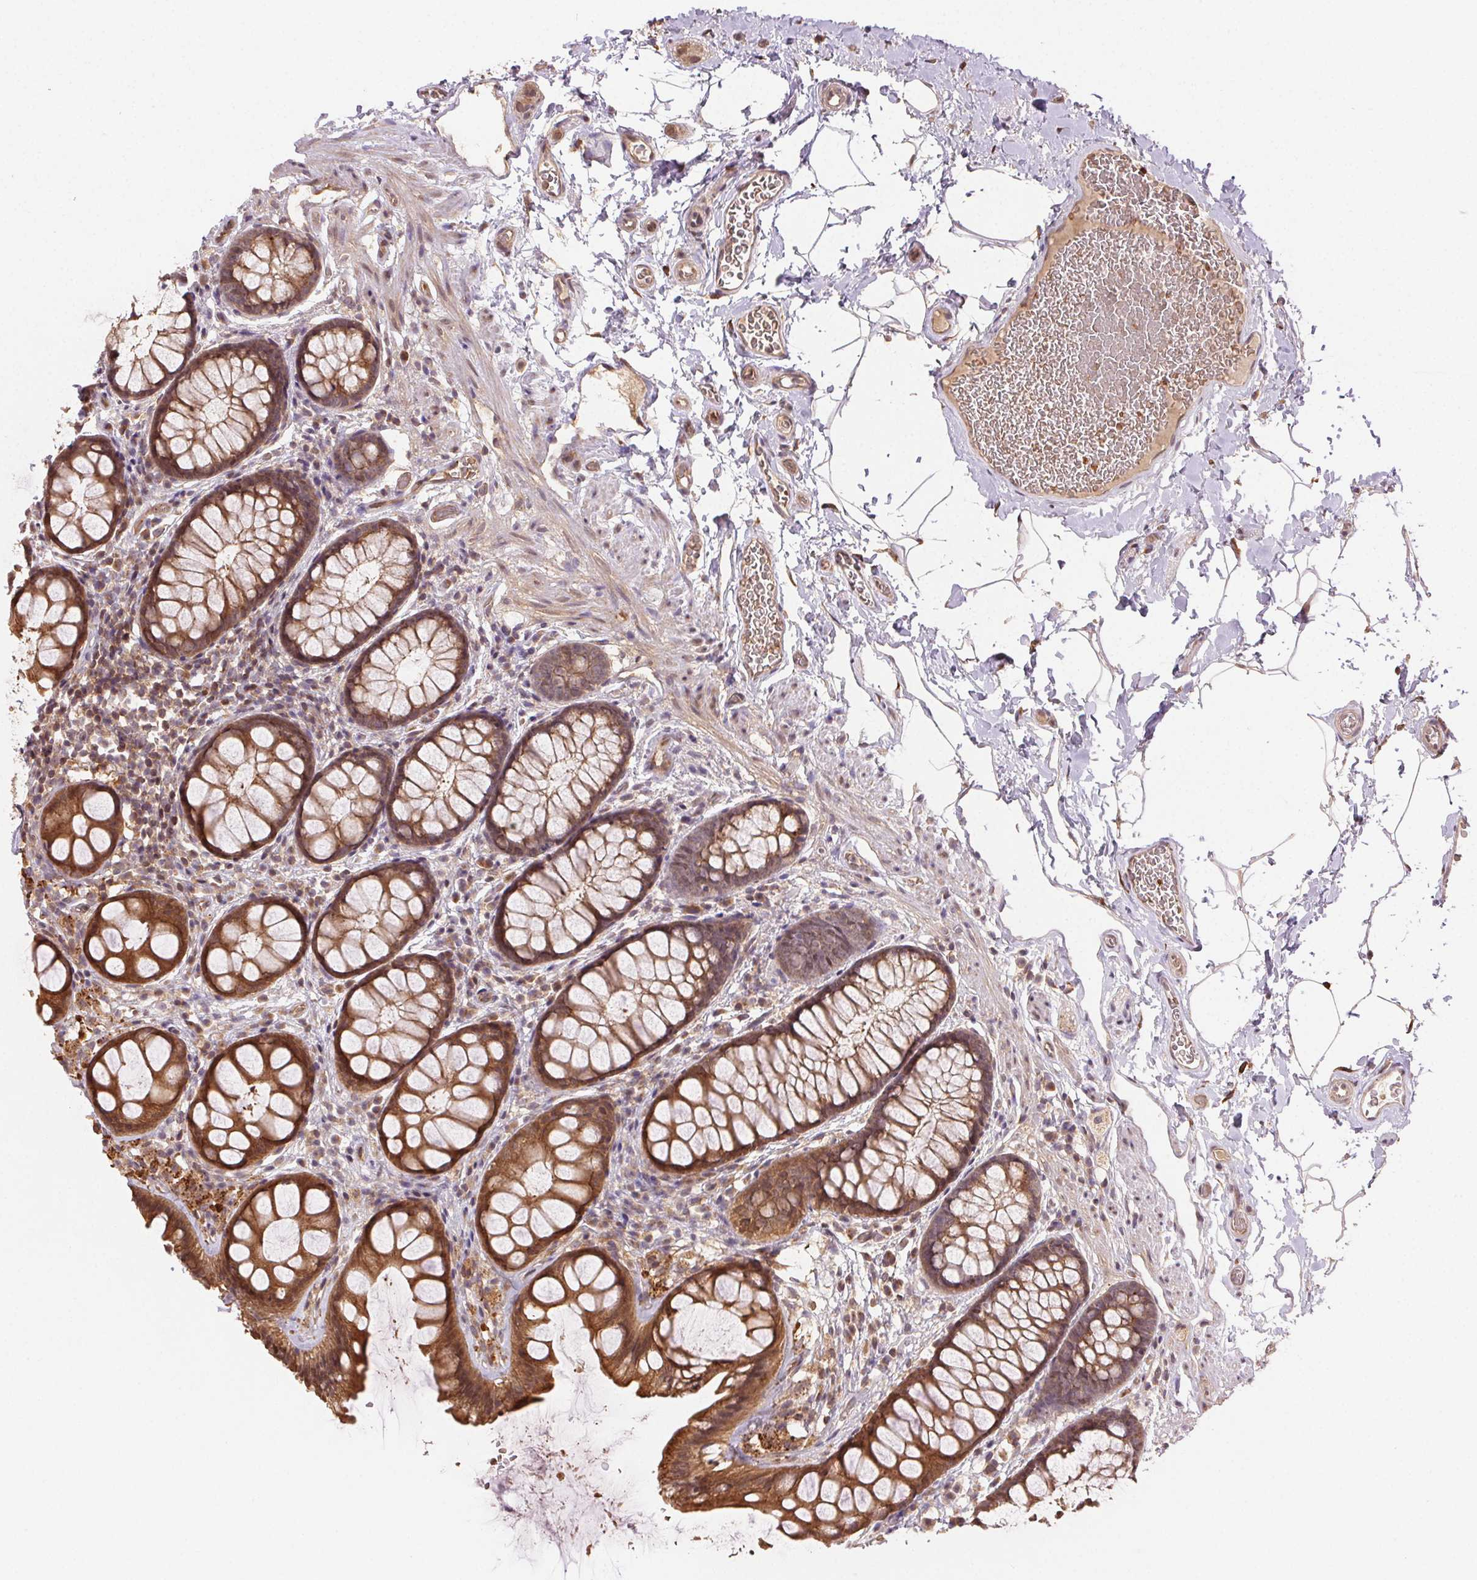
{"staining": {"intensity": "strong", "quantity": ">75%", "location": "cytoplasmic/membranous"}, "tissue": "rectum", "cell_type": "Glandular cells", "image_type": "normal", "snomed": [{"axis": "morphology", "description": "Normal tissue, NOS"}, {"axis": "topography", "description": "Rectum"}], "caption": "Immunohistochemistry image of benign rectum: rectum stained using IHC displays high levels of strong protein expression localized specifically in the cytoplasmic/membranous of glandular cells, appearing as a cytoplasmic/membranous brown color.", "gene": "KLHL15", "patient": {"sex": "female", "age": 62}}